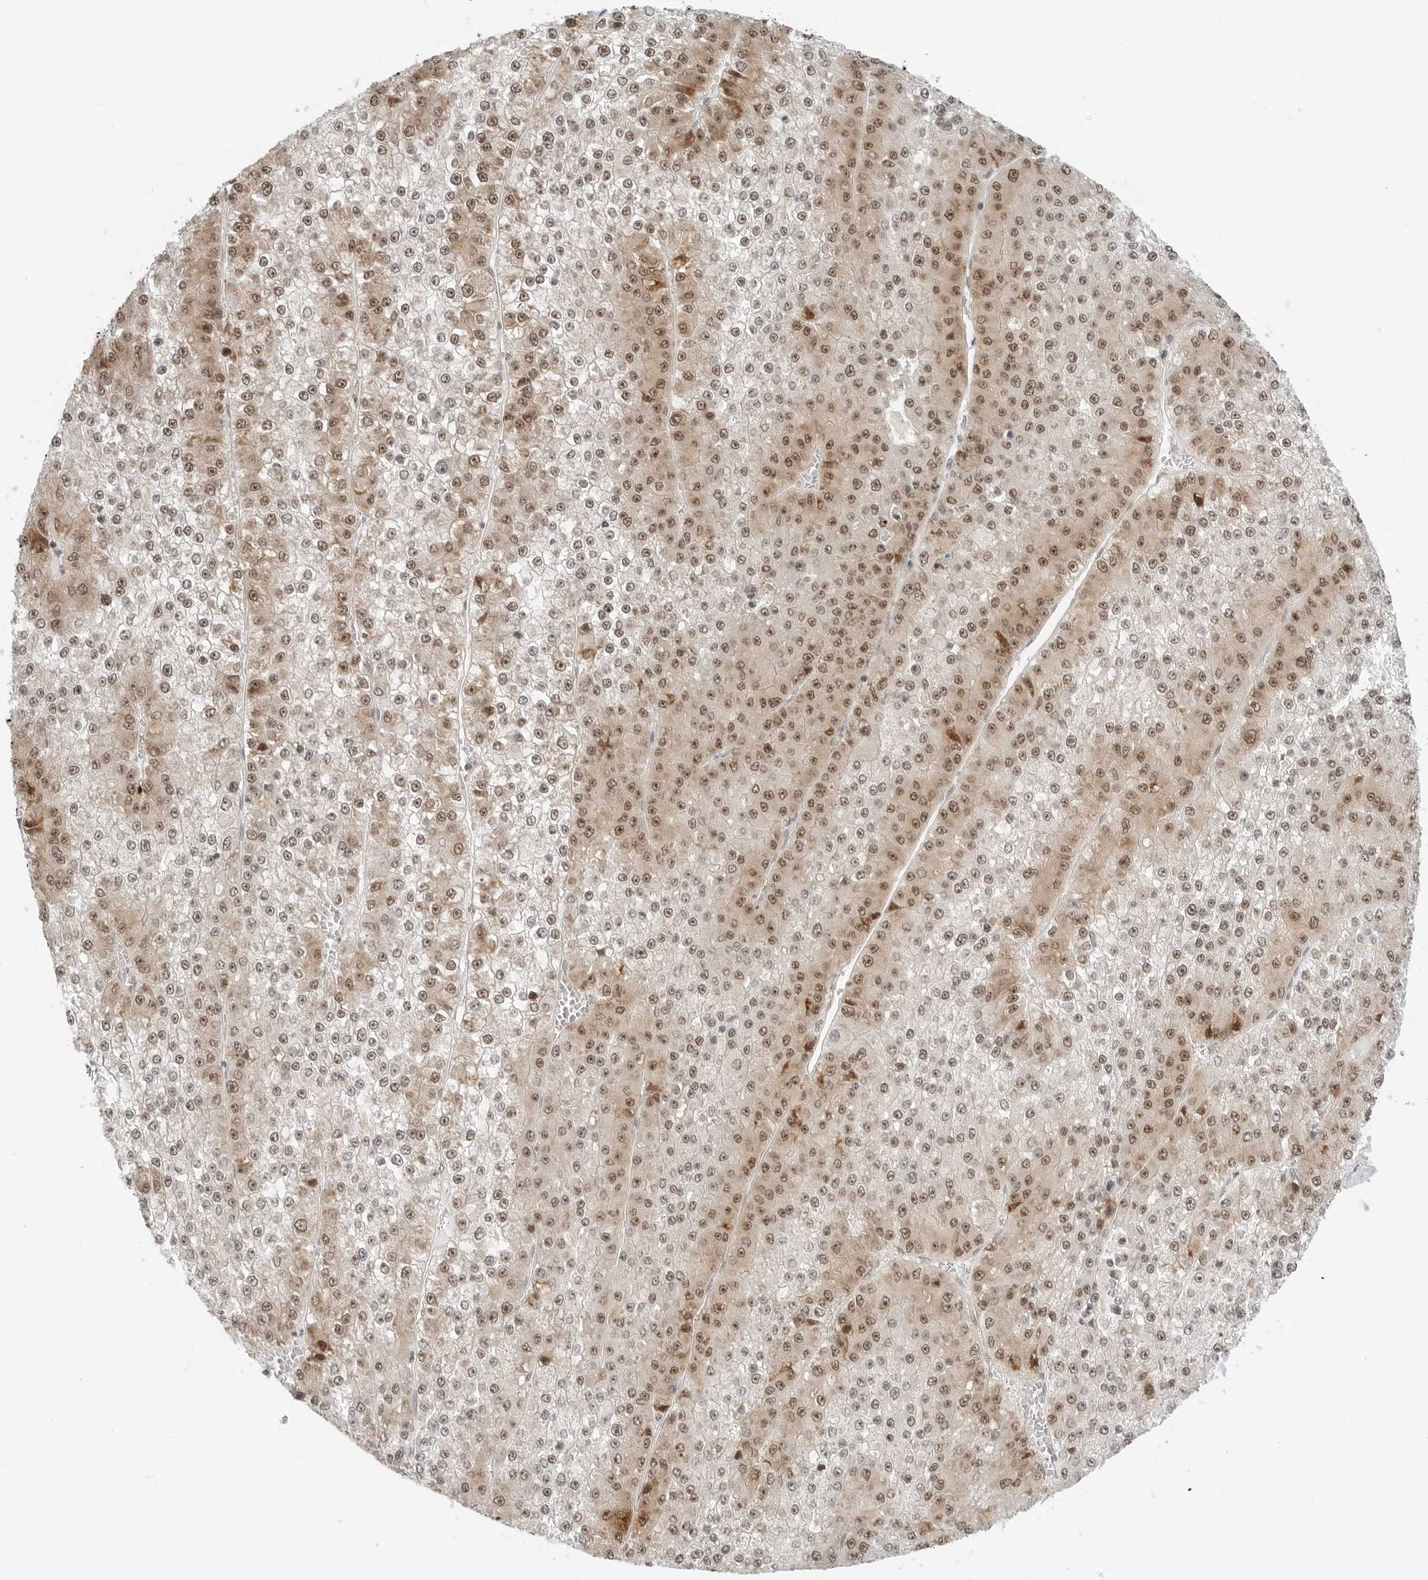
{"staining": {"intensity": "moderate", "quantity": ">75%", "location": "nuclear"}, "tissue": "liver cancer", "cell_type": "Tumor cells", "image_type": "cancer", "snomed": [{"axis": "morphology", "description": "Carcinoma, Hepatocellular, NOS"}, {"axis": "topography", "description": "Liver"}], "caption": "Liver cancer (hepatocellular carcinoma) stained with a protein marker demonstrates moderate staining in tumor cells.", "gene": "METAP1", "patient": {"sex": "female", "age": 73}}